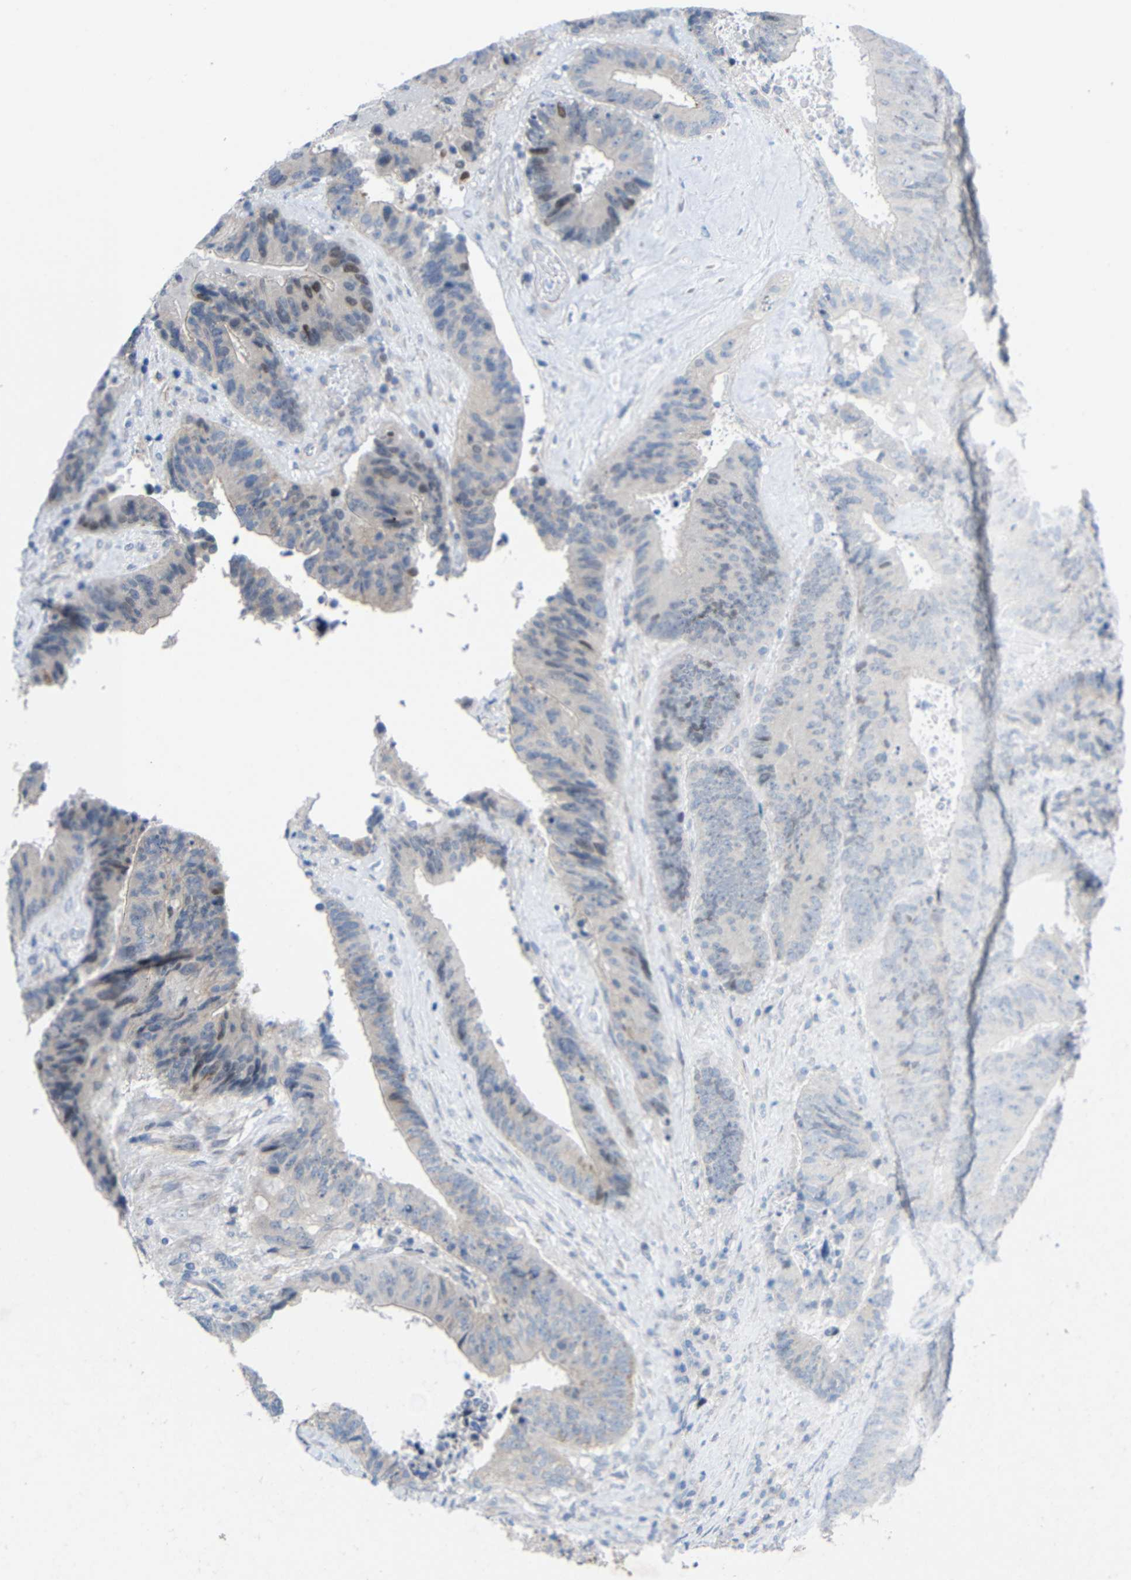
{"staining": {"intensity": "moderate", "quantity": "<25%", "location": "nuclear"}, "tissue": "colorectal cancer", "cell_type": "Tumor cells", "image_type": "cancer", "snomed": [{"axis": "morphology", "description": "Adenocarcinoma, NOS"}, {"axis": "topography", "description": "Rectum"}], "caption": "An immunohistochemistry photomicrograph of neoplastic tissue is shown. Protein staining in brown highlights moderate nuclear positivity in colorectal cancer within tumor cells.", "gene": "CMTM1", "patient": {"sex": "male", "age": 72}}